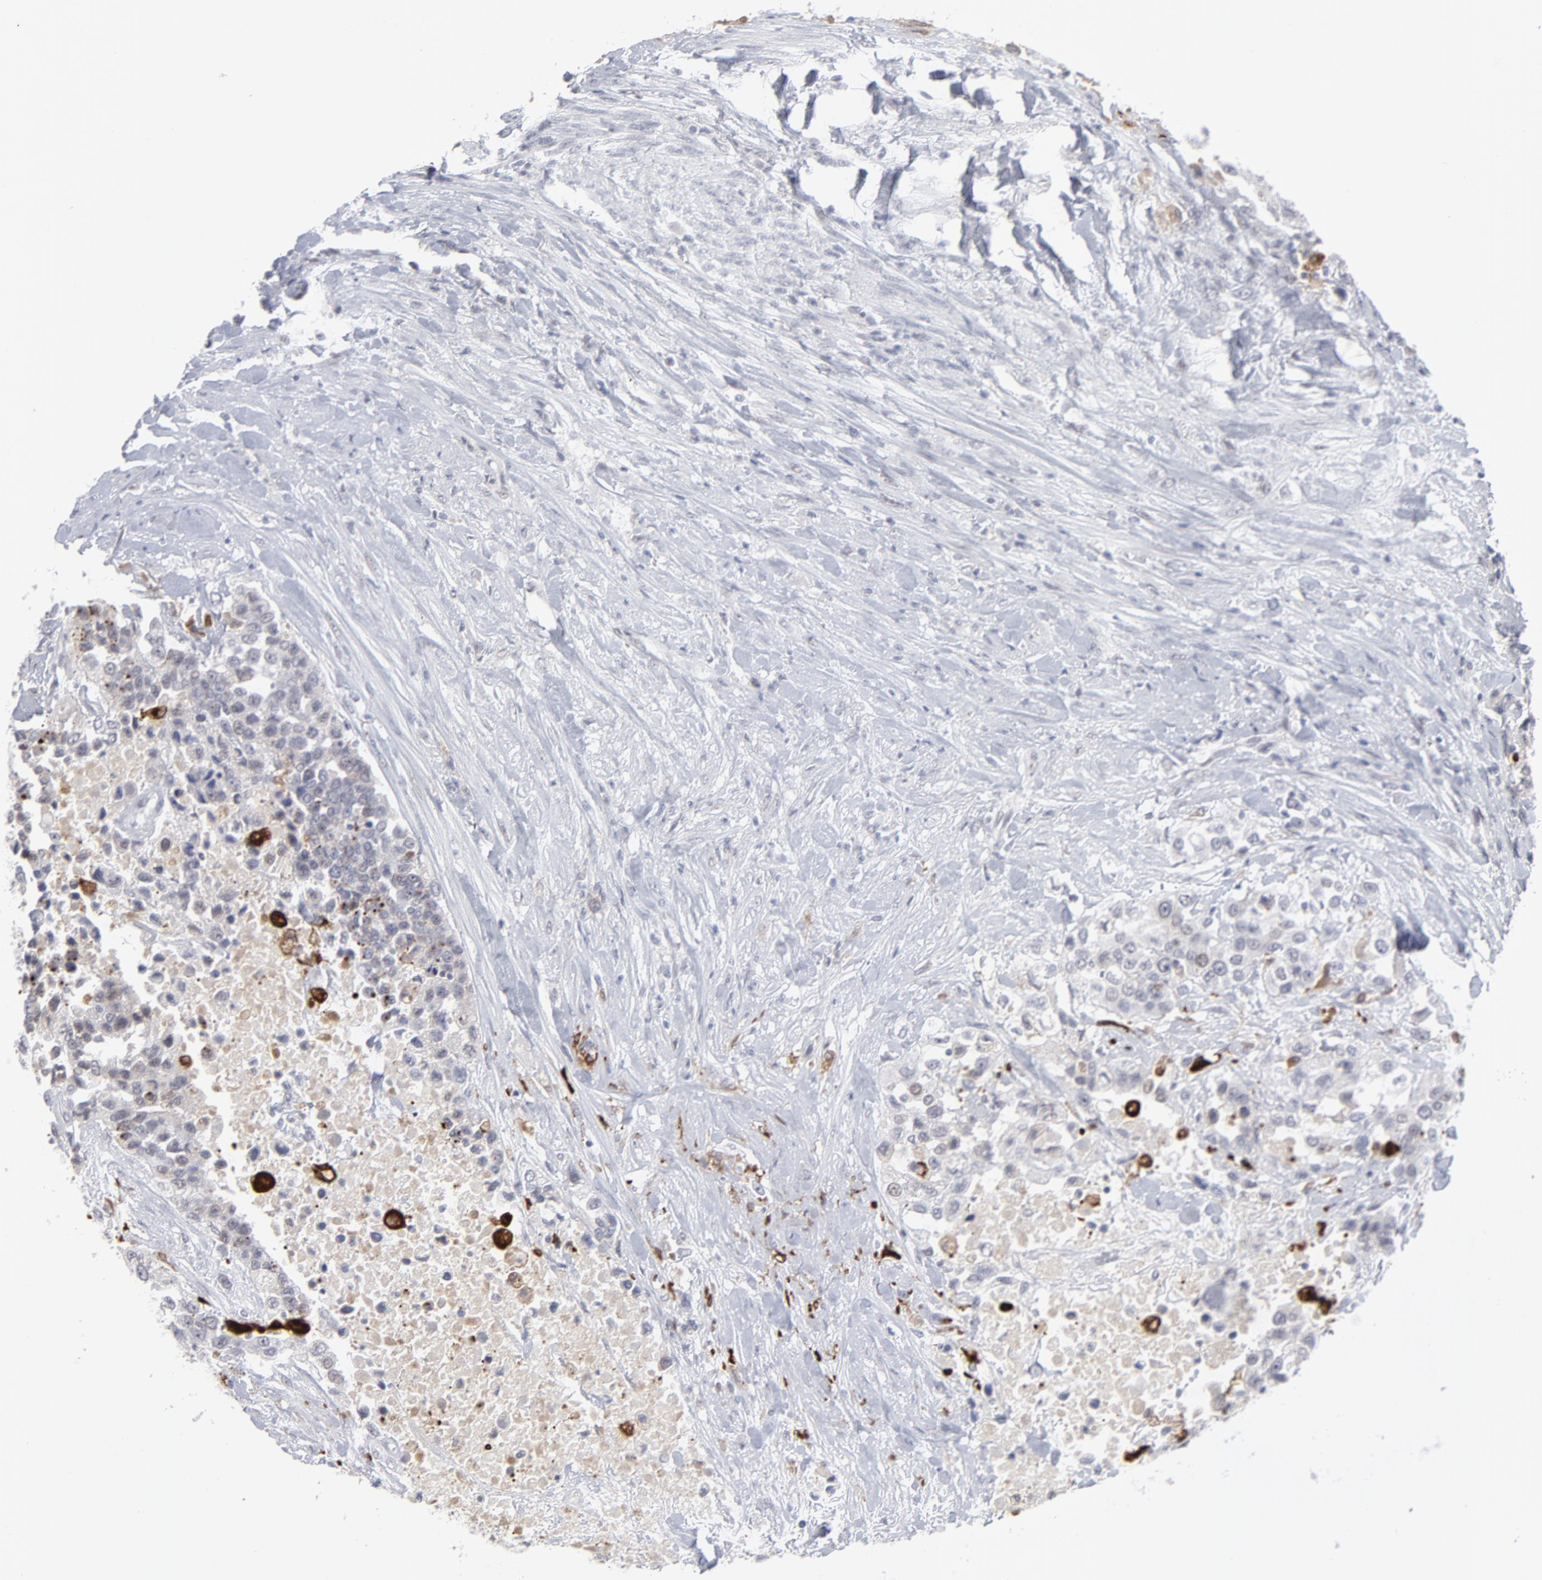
{"staining": {"intensity": "negative", "quantity": "none", "location": "none"}, "tissue": "urothelial cancer", "cell_type": "Tumor cells", "image_type": "cancer", "snomed": [{"axis": "morphology", "description": "Urothelial carcinoma, High grade"}, {"axis": "topography", "description": "Urinary bladder"}], "caption": "High power microscopy micrograph of an immunohistochemistry image of high-grade urothelial carcinoma, revealing no significant positivity in tumor cells.", "gene": "CCR2", "patient": {"sex": "female", "age": 80}}